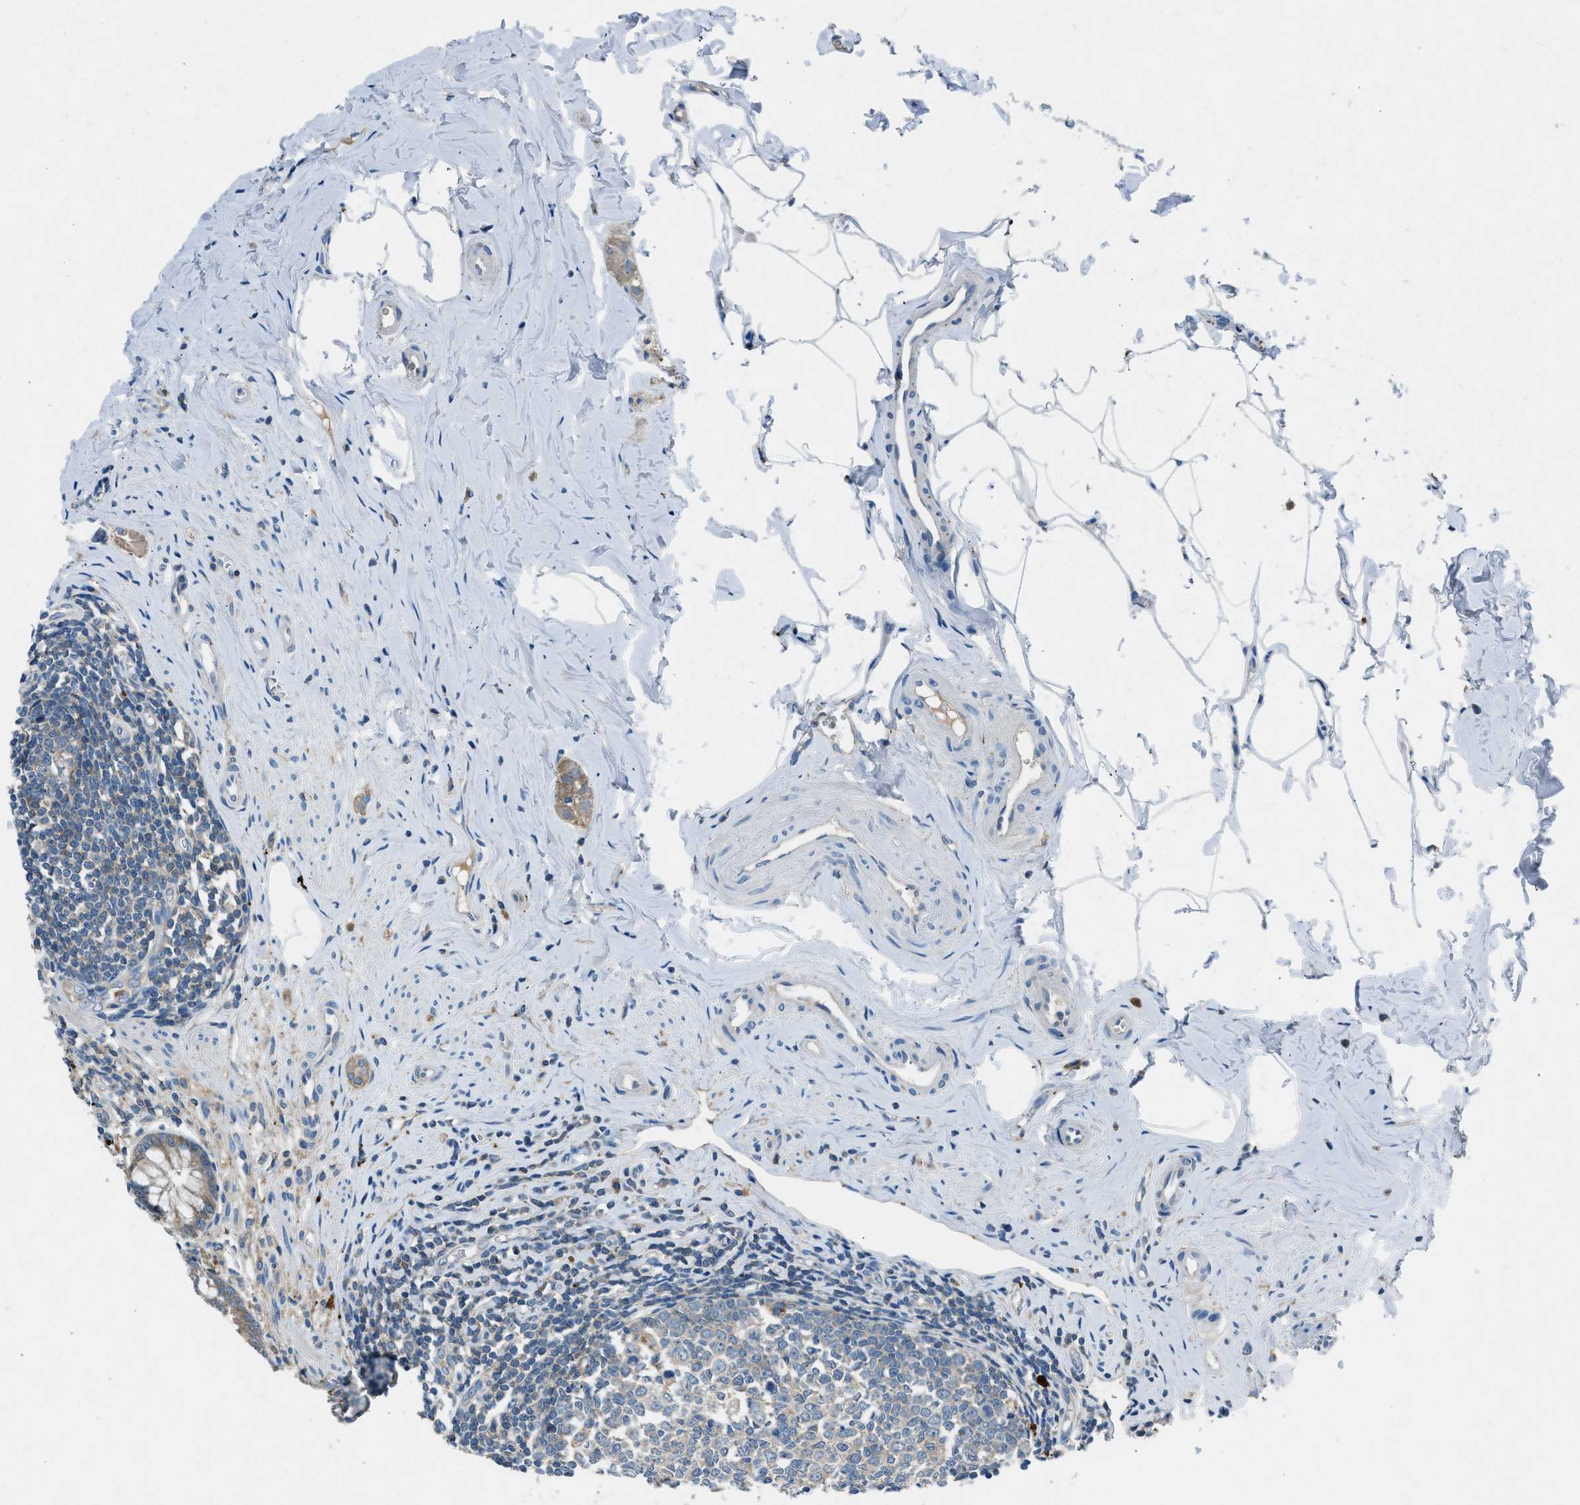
{"staining": {"intensity": "moderate", "quantity": ">75%", "location": "cytoplasmic/membranous"}, "tissue": "appendix", "cell_type": "Glandular cells", "image_type": "normal", "snomed": [{"axis": "morphology", "description": "Normal tissue, NOS"}, {"axis": "topography", "description": "Appendix"}], "caption": "Protein expression analysis of unremarkable appendix displays moderate cytoplasmic/membranous positivity in approximately >75% of glandular cells.", "gene": "BMP1", "patient": {"sex": "male", "age": 56}}